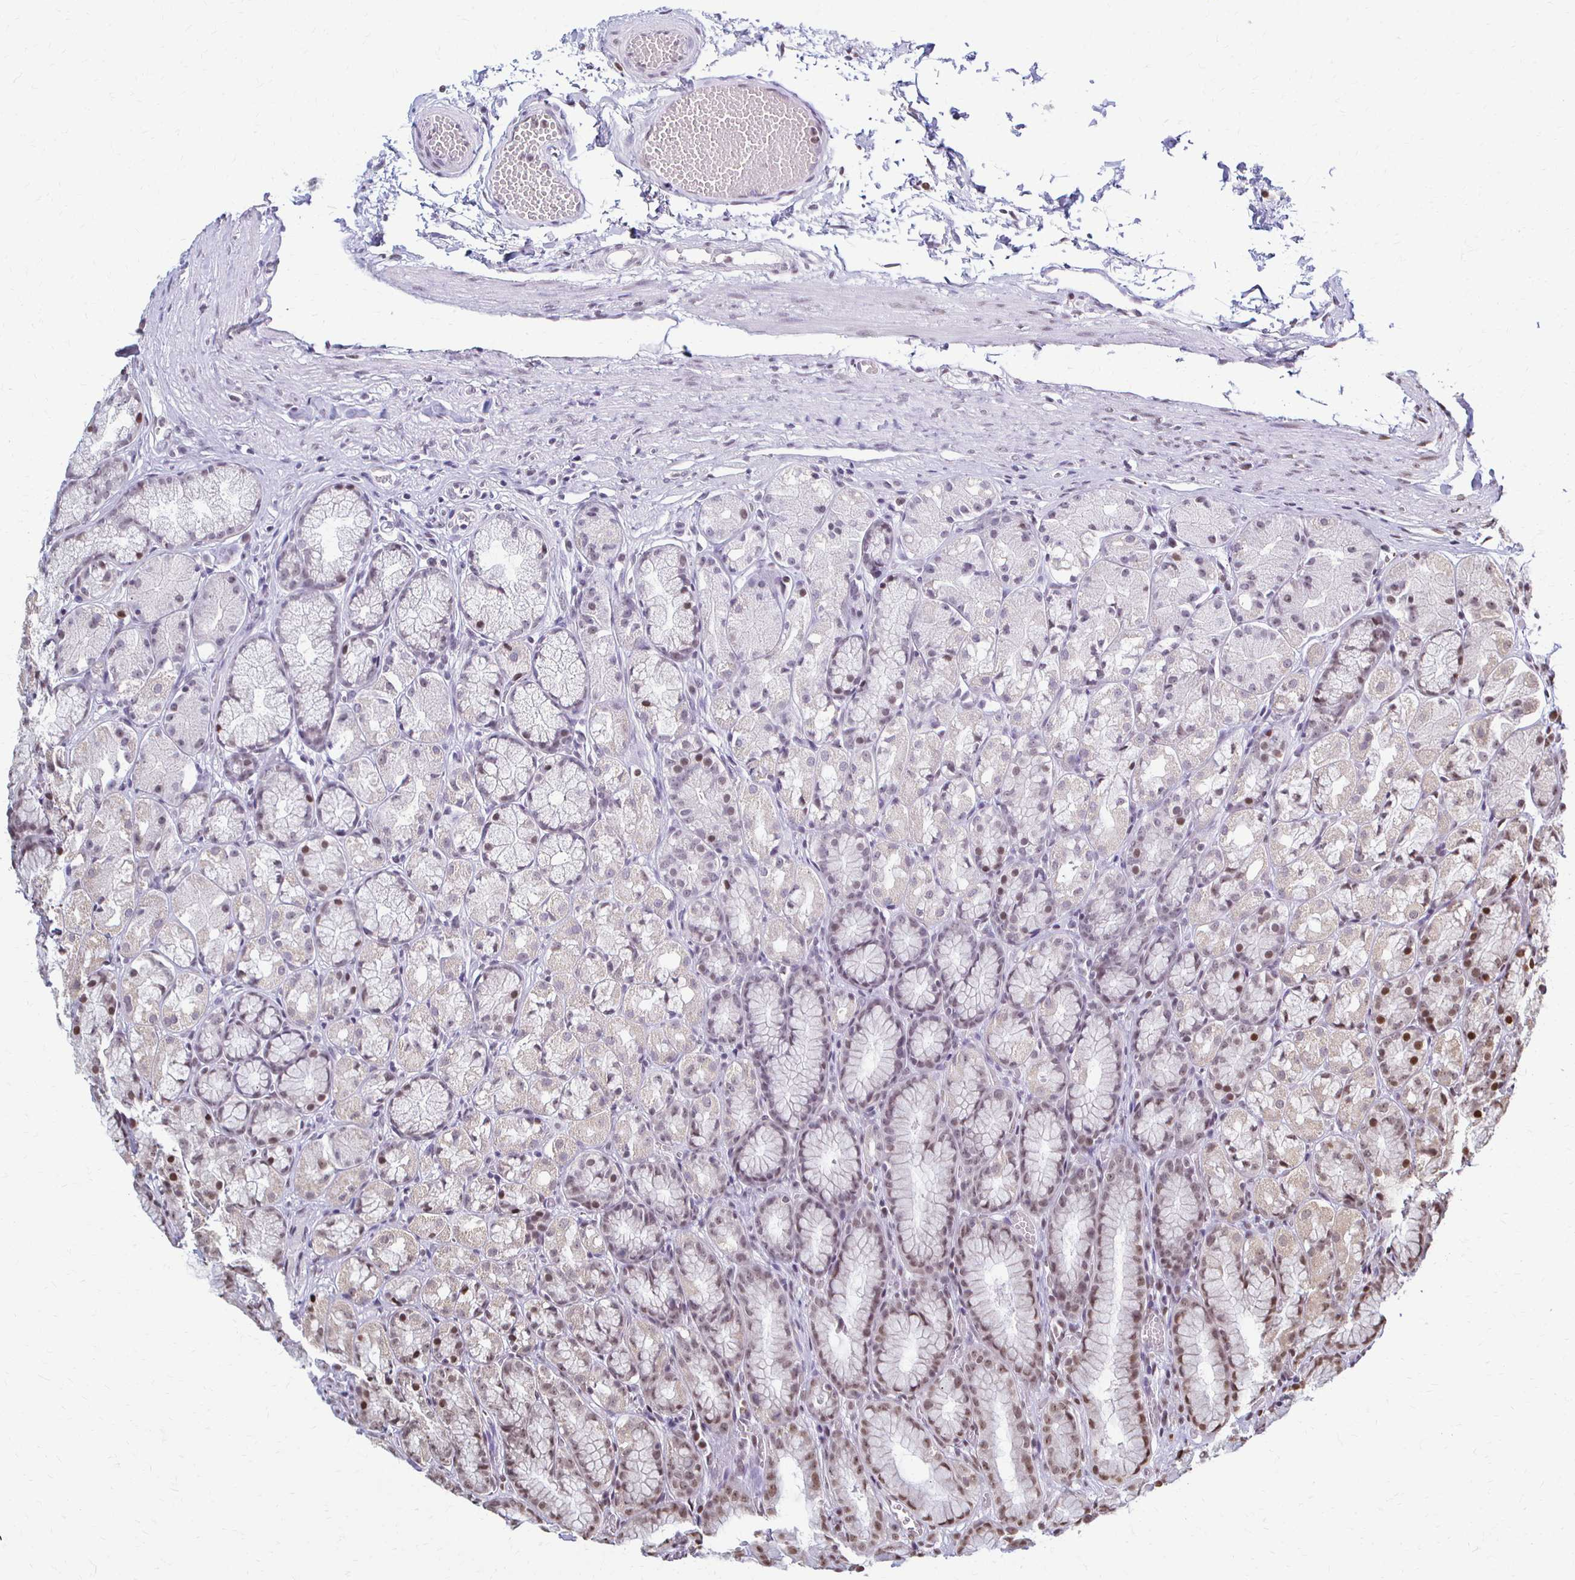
{"staining": {"intensity": "moderate", "quantity": "<25%", "location": "nuclear"}, "tissue": "stomach", "cell_type": "Glandular cells", "image_type": "normal", "snomed": [{"axis": "morphology", "description": "Normal tissue, NOS"}, {"axis": "topography", "description": "Stomach"}], "caption": "Stomach stained for a protein (brown) exhibits moderate nuclear positive expression in approximately <25% of glandular cells.", "gene": "HOXA9", "patient": {"sex": "male", "age": 70}}